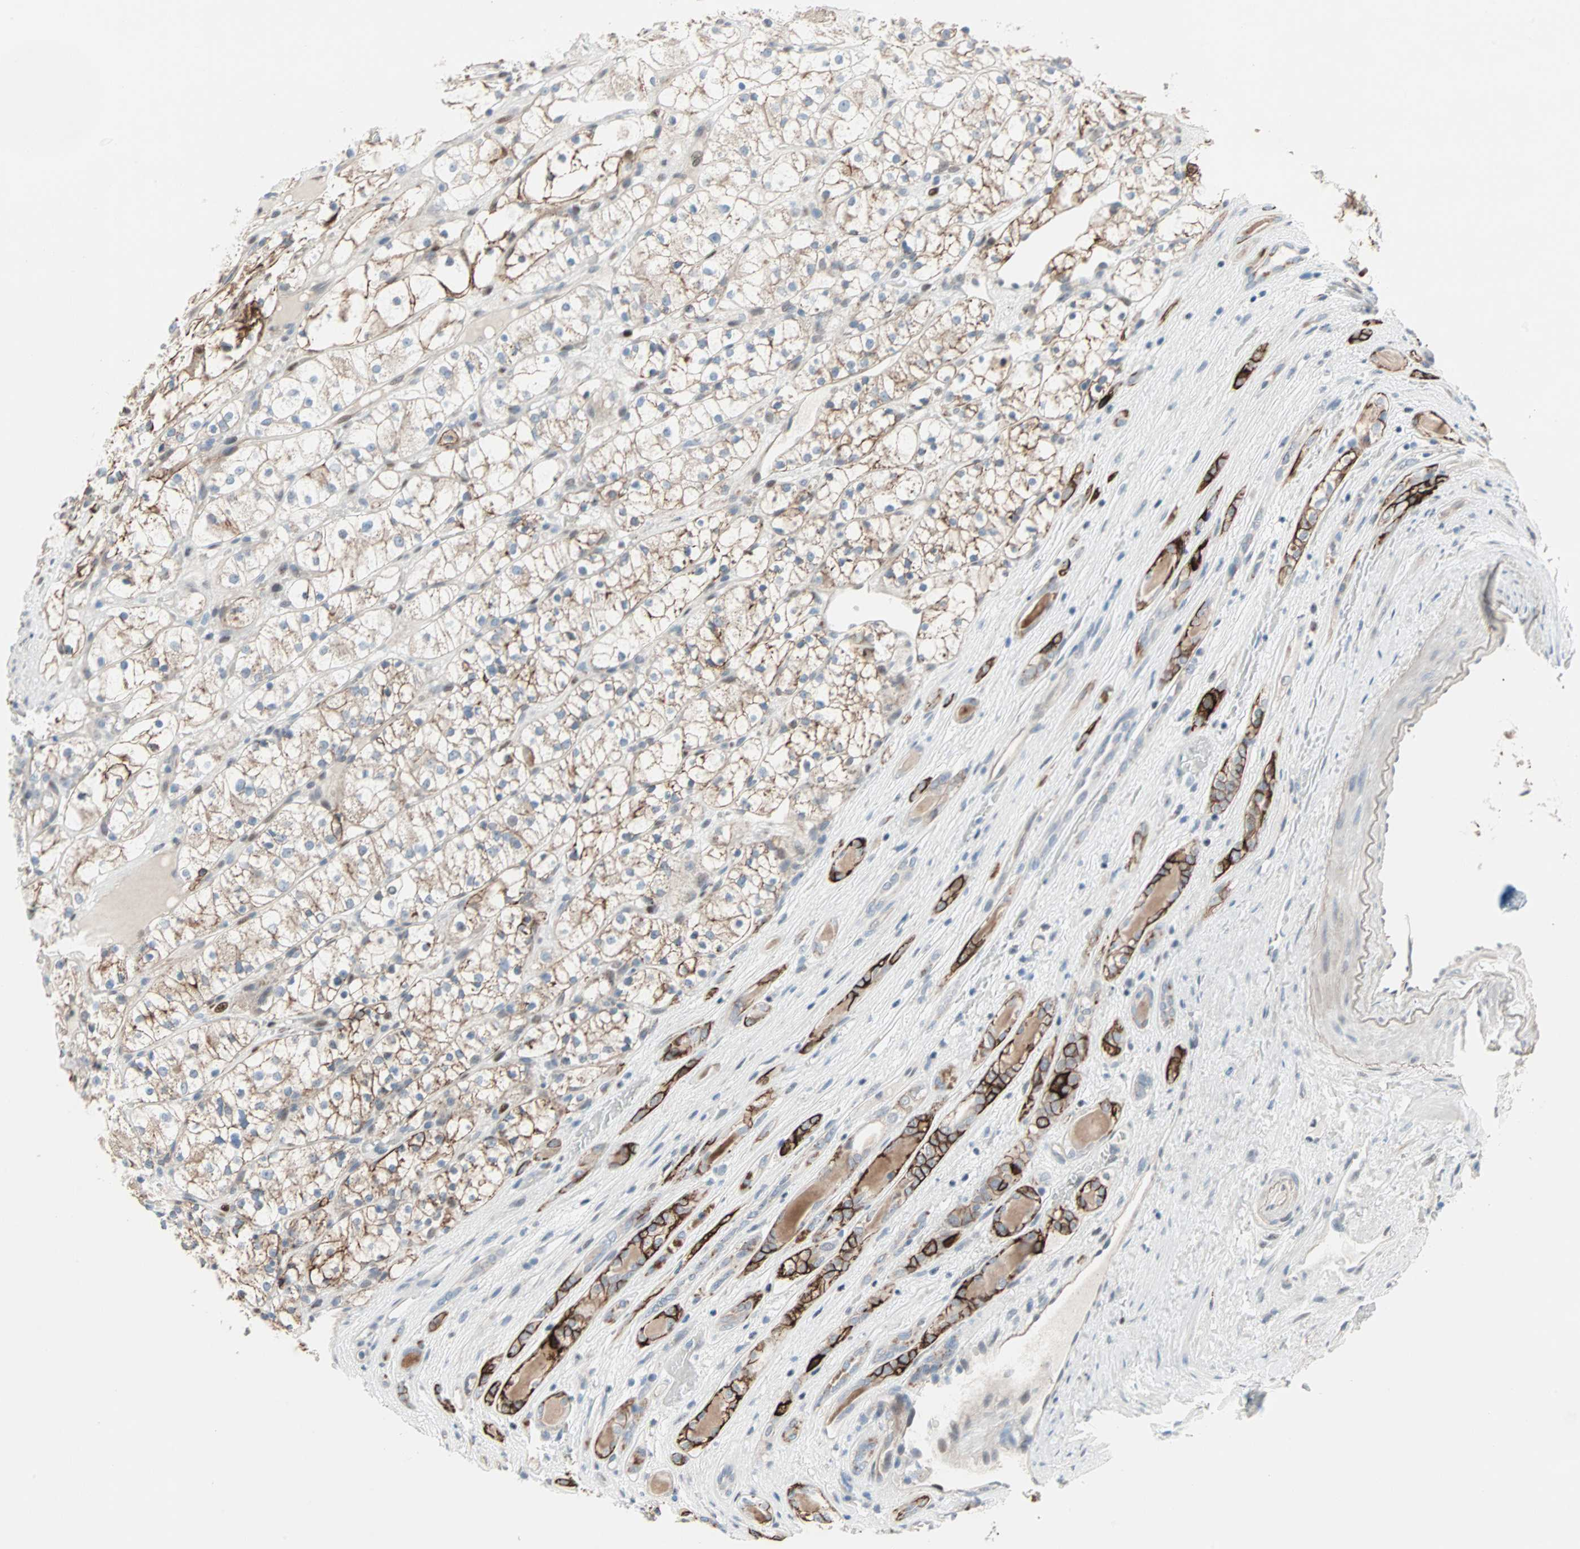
{"staining": {"intensity": "moderate", "quantity": ">75%", "location": "cytoplasmic/membranous"}, "tissue": "renal cancer", "cell_type": "Tumor cells", "image_type": "cancer", "snomed": [{"axis": "morphology", "description": "Adenocarcinoma, NOS"}, {"axis": "topography", "description": "Kidney"}], "caption": "A brown stain labels moderate cytoplasmic/membranous positivity of a protein in renal cancer tumor cells.", "gene": "CAND2", "patient": {"sex": "female", "age": 60}}